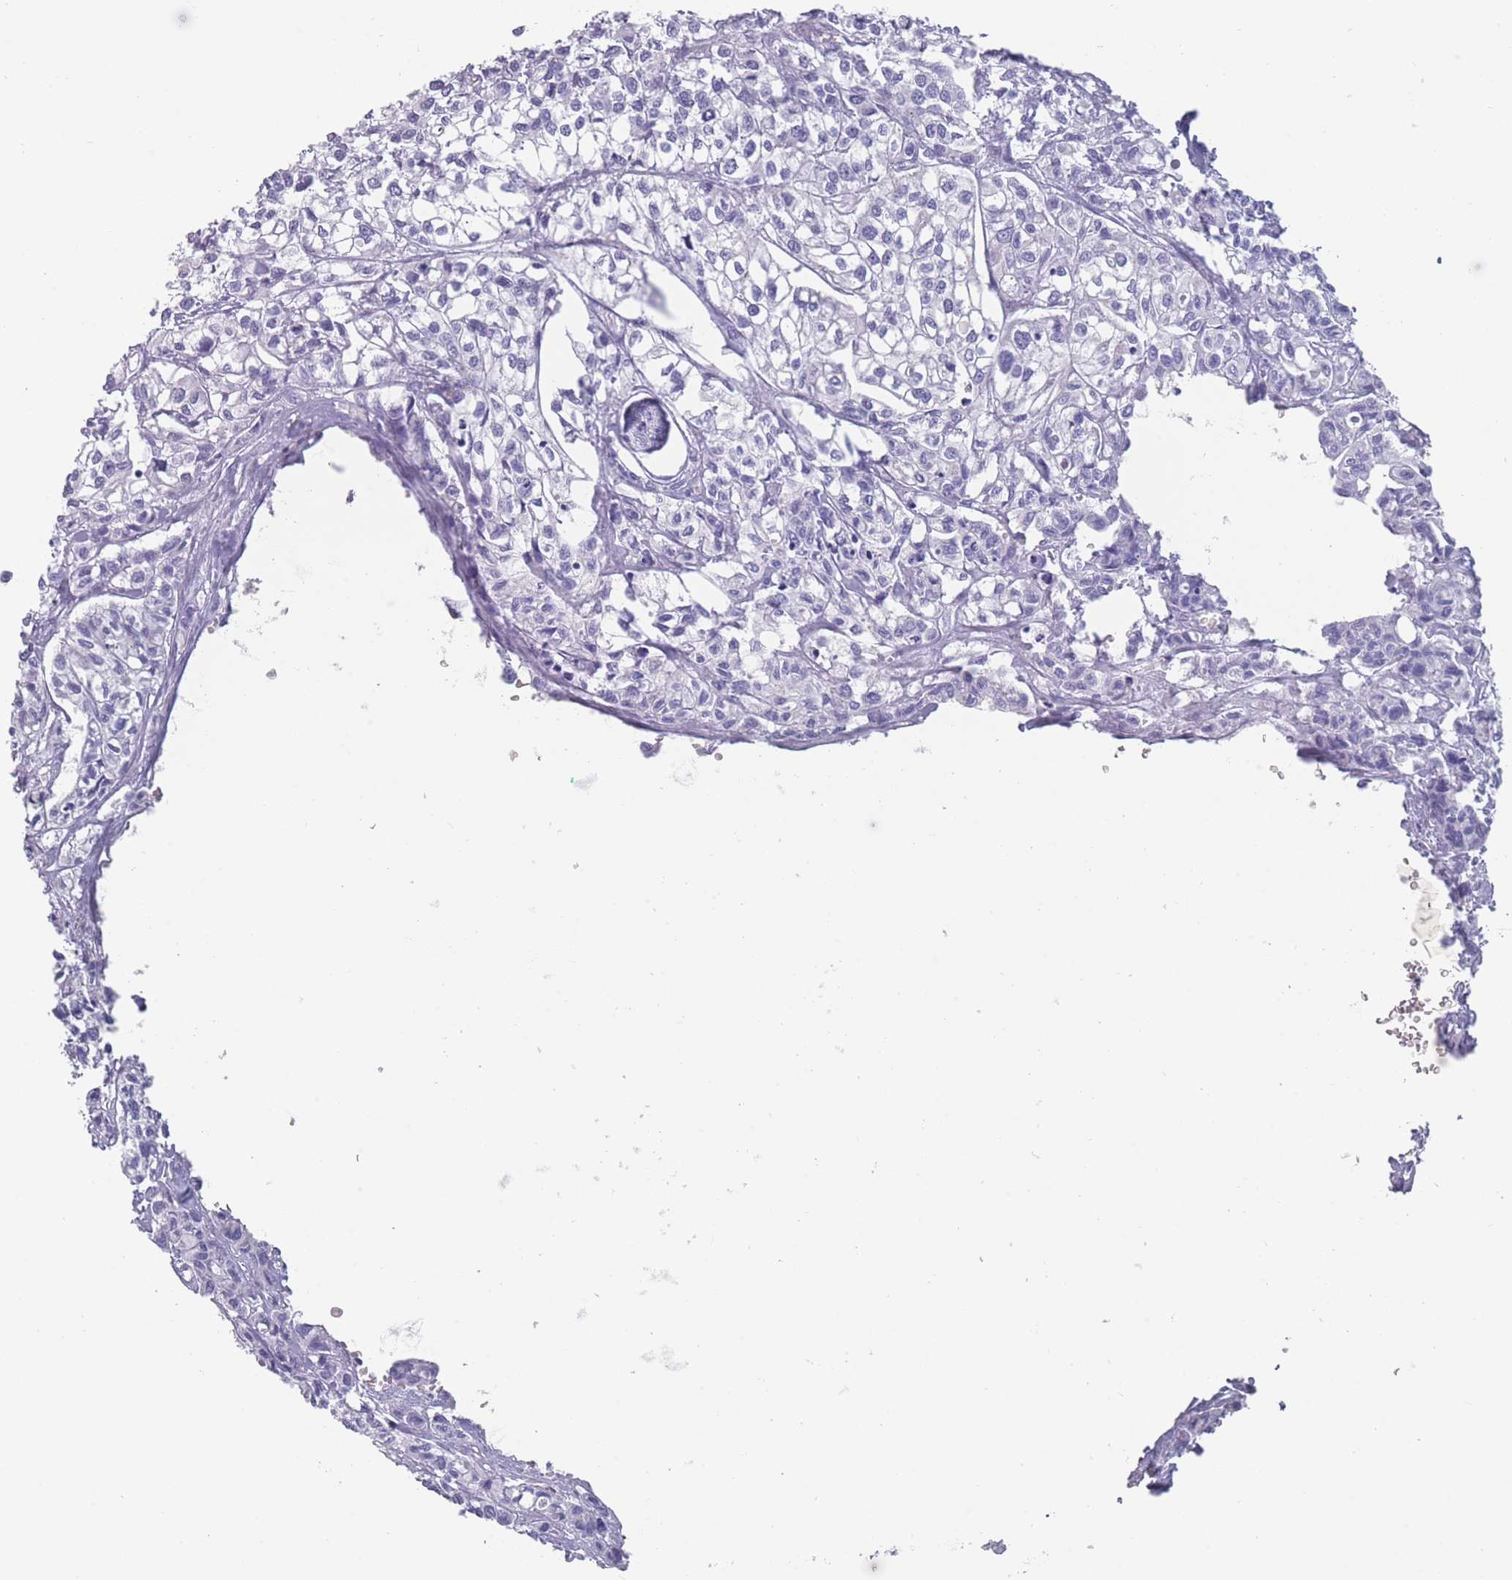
{"staining": {"intensity": "negative", "quantity": "none", "location": "none"}, "tissue": "urothelial cancer", "cell_type": "Tumor cells", "image_type": "cancer", "snomed": [{"axis": "morphology", "description": "Urothelial carcinoma, High grade"}, {"axis": "topography", "description": "Urinary bladder"}], "caption": "There is no significant expression in tumor cells of high-grade urothelial carcinoma. Nuclei are stained in blue.", "gene": "ST8SIA5", "patient": {"sex": "male", "age": 67}}